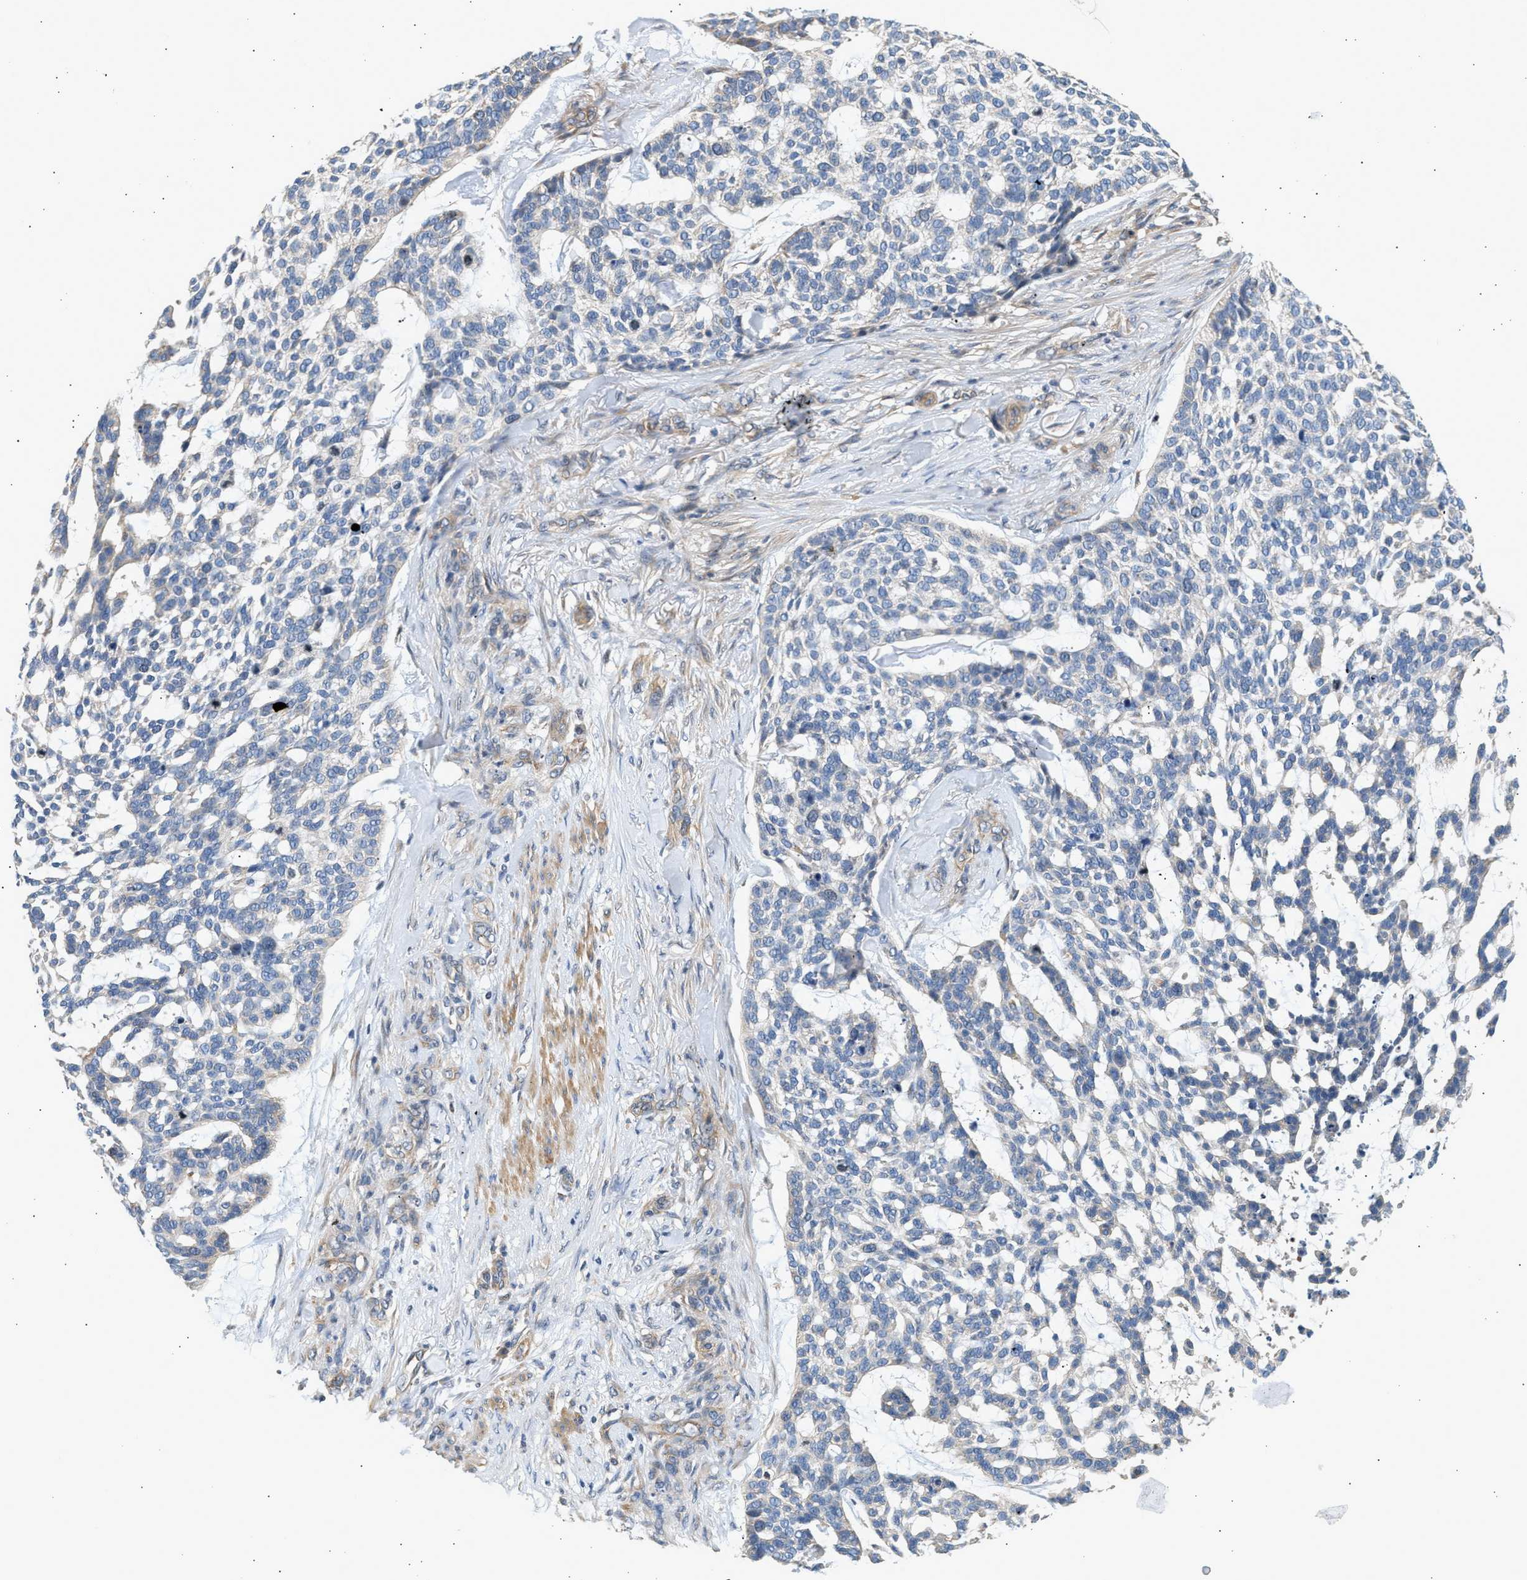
{"staining": {"intensity": "negative", "quantity": "none", "location": "none"}, "tissue": "skin cancer", "cell_type": "Tumor cells", "image_type": "cancer", "snomed": [{"axis": "morphology", "description": "Basal cell carcinoma"}, {"axis": "topography", "description": "Skin"}], "caption": "The IHC image has no significant staining in tumor cells of skin basal cell carcinoma tissue.", "gene": "WDR31", "patient": {"sex": "female", "age": 64}}